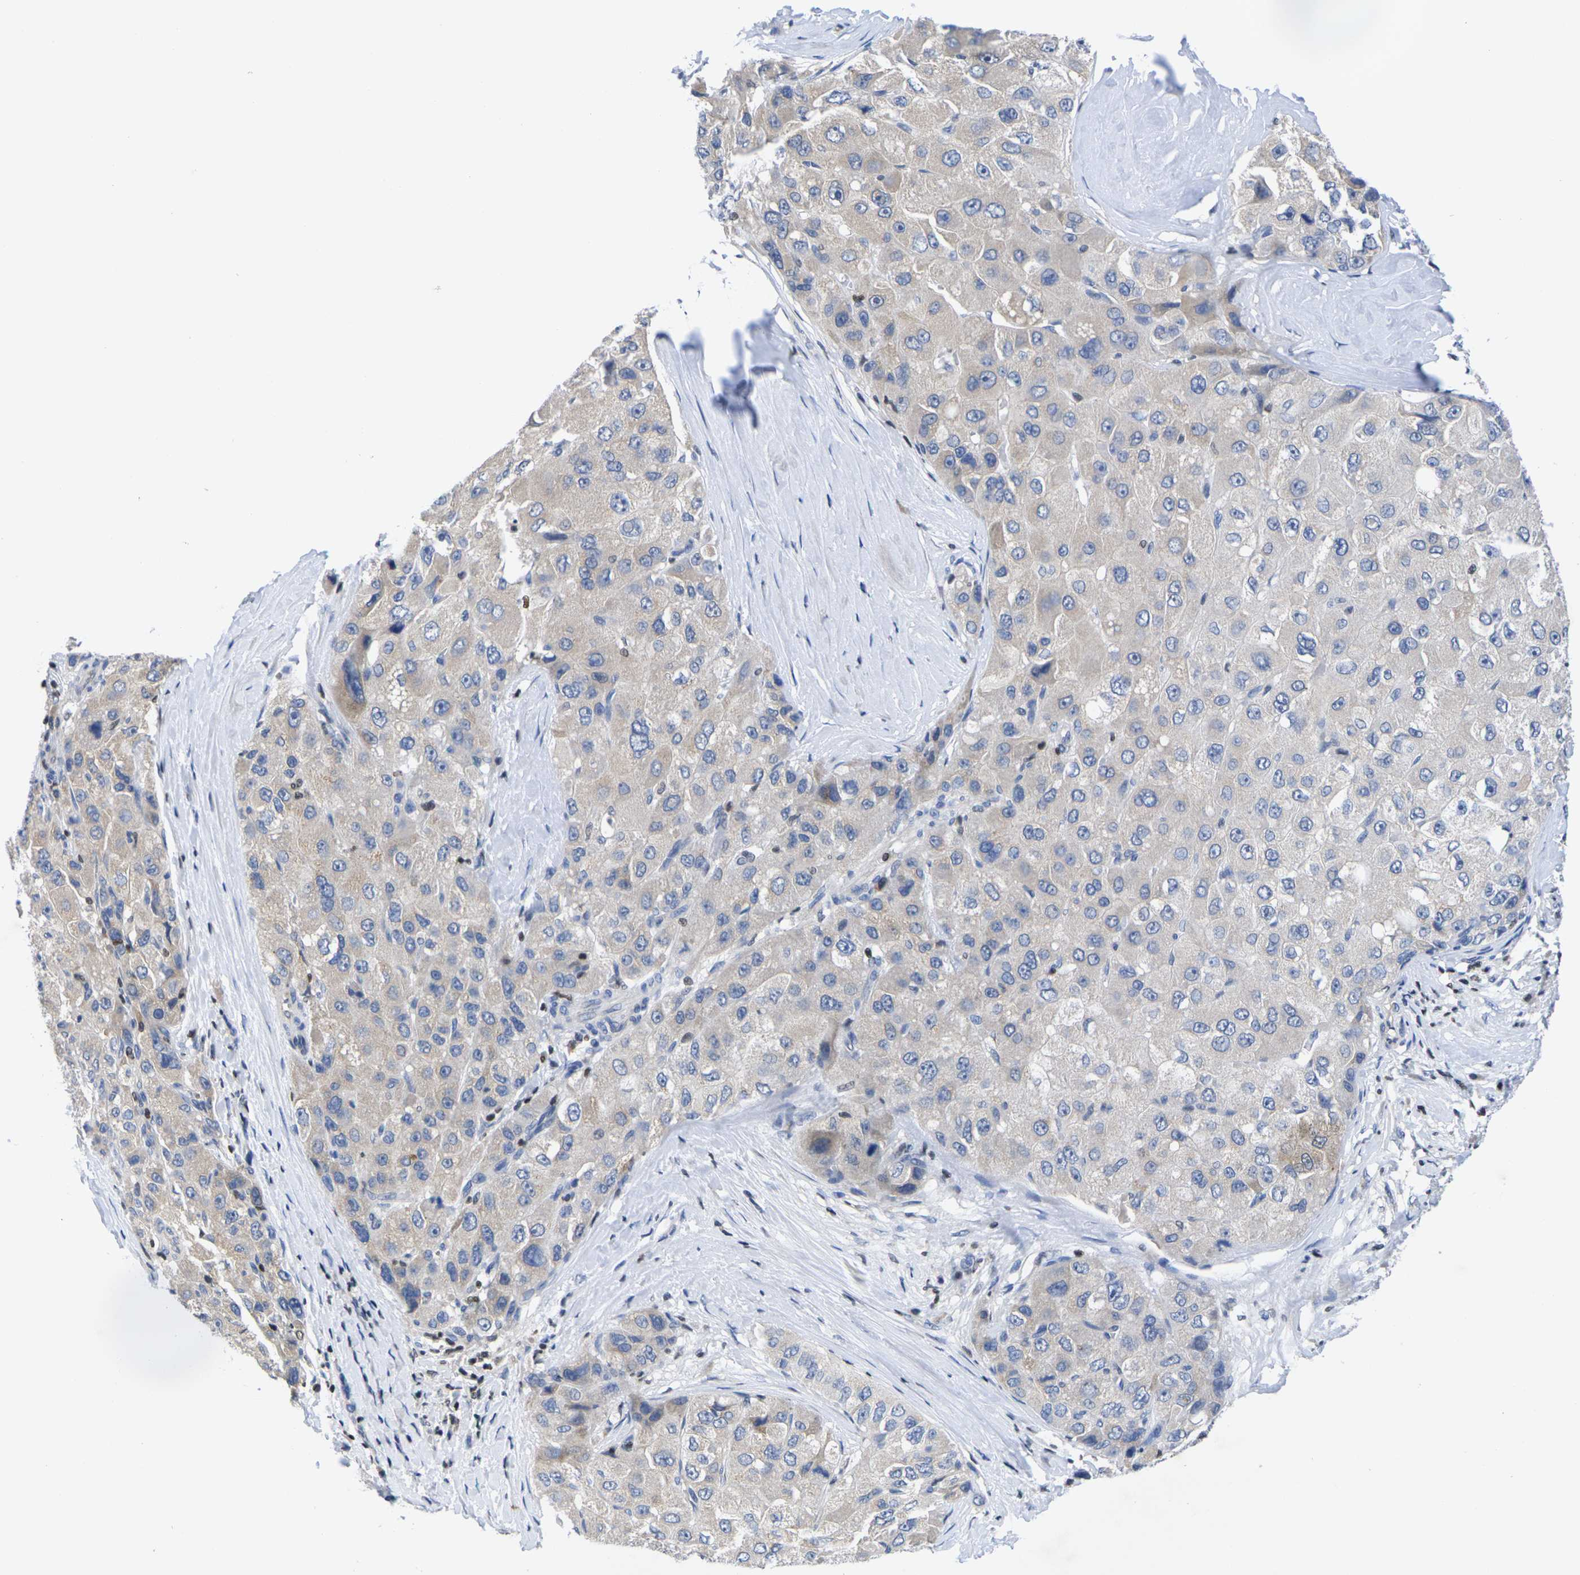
{"staining": {"intensity": "weak", "quantity": "25%-75%", "location": "cytoplasmic/membranous"}, "tissue": "liver cancer", "cell_type": "Tumor cells", "image_type": "cancer", "snomed": [{"axis": "morphology", "description": "Carcinoma, Hepatocellular, NOS"}, {"axis": "topography", "description": "Liver"}], "caption": "Immunohistochemical staining of human liver cancer shows weak cytoplasmic/membranous protein staining in about 25%-75% of tumor cells. The staining was performed using DAB (3,3'-diaminobenzidine) to visualize the protein expression in brown, while the nuclei were stained in blue with hematoxylin (Magnification: 20x).", "gene": "IKZF1", "patient": {"sex": "male", "age": 80}}